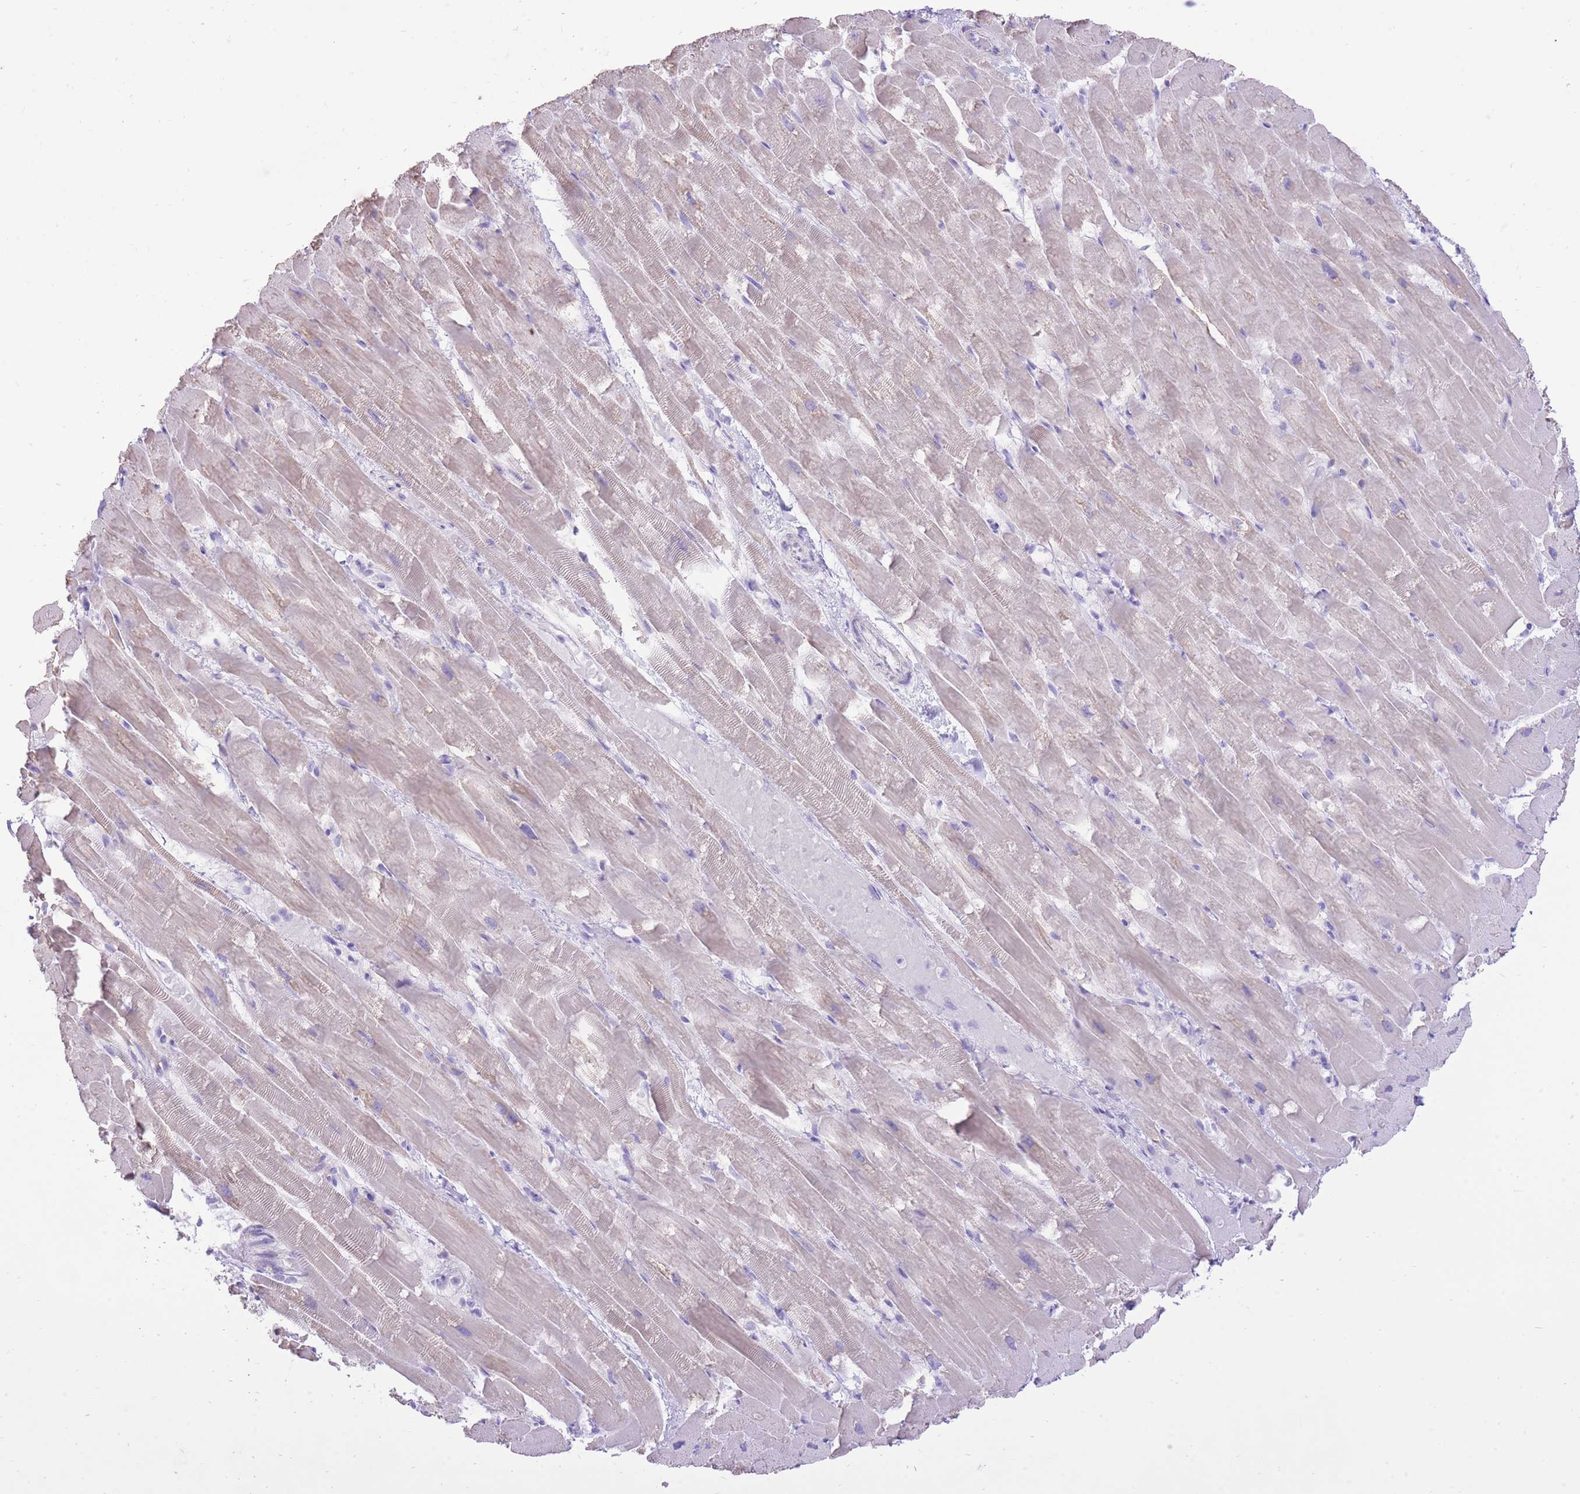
{"staining": {"intensity": "negative", "quantity": "none", "location": "none"}, "tissue": "heart muscle", "cell_type": "Cardiomyocytes", "image_type": "normal", "snomed": [{"axis": "morphology", "description": "Normal tissue, NOS"}, {"axis": "topography", "description": "Heart"}], "caption": "This is a photomicrograph of immunohistochemistry (IHC) staining of normal heart muscle, which shows no positivity in cardiomyocytes.", "gene": "SLC4A4", "patient": {"sex": "male", "age": 37}}